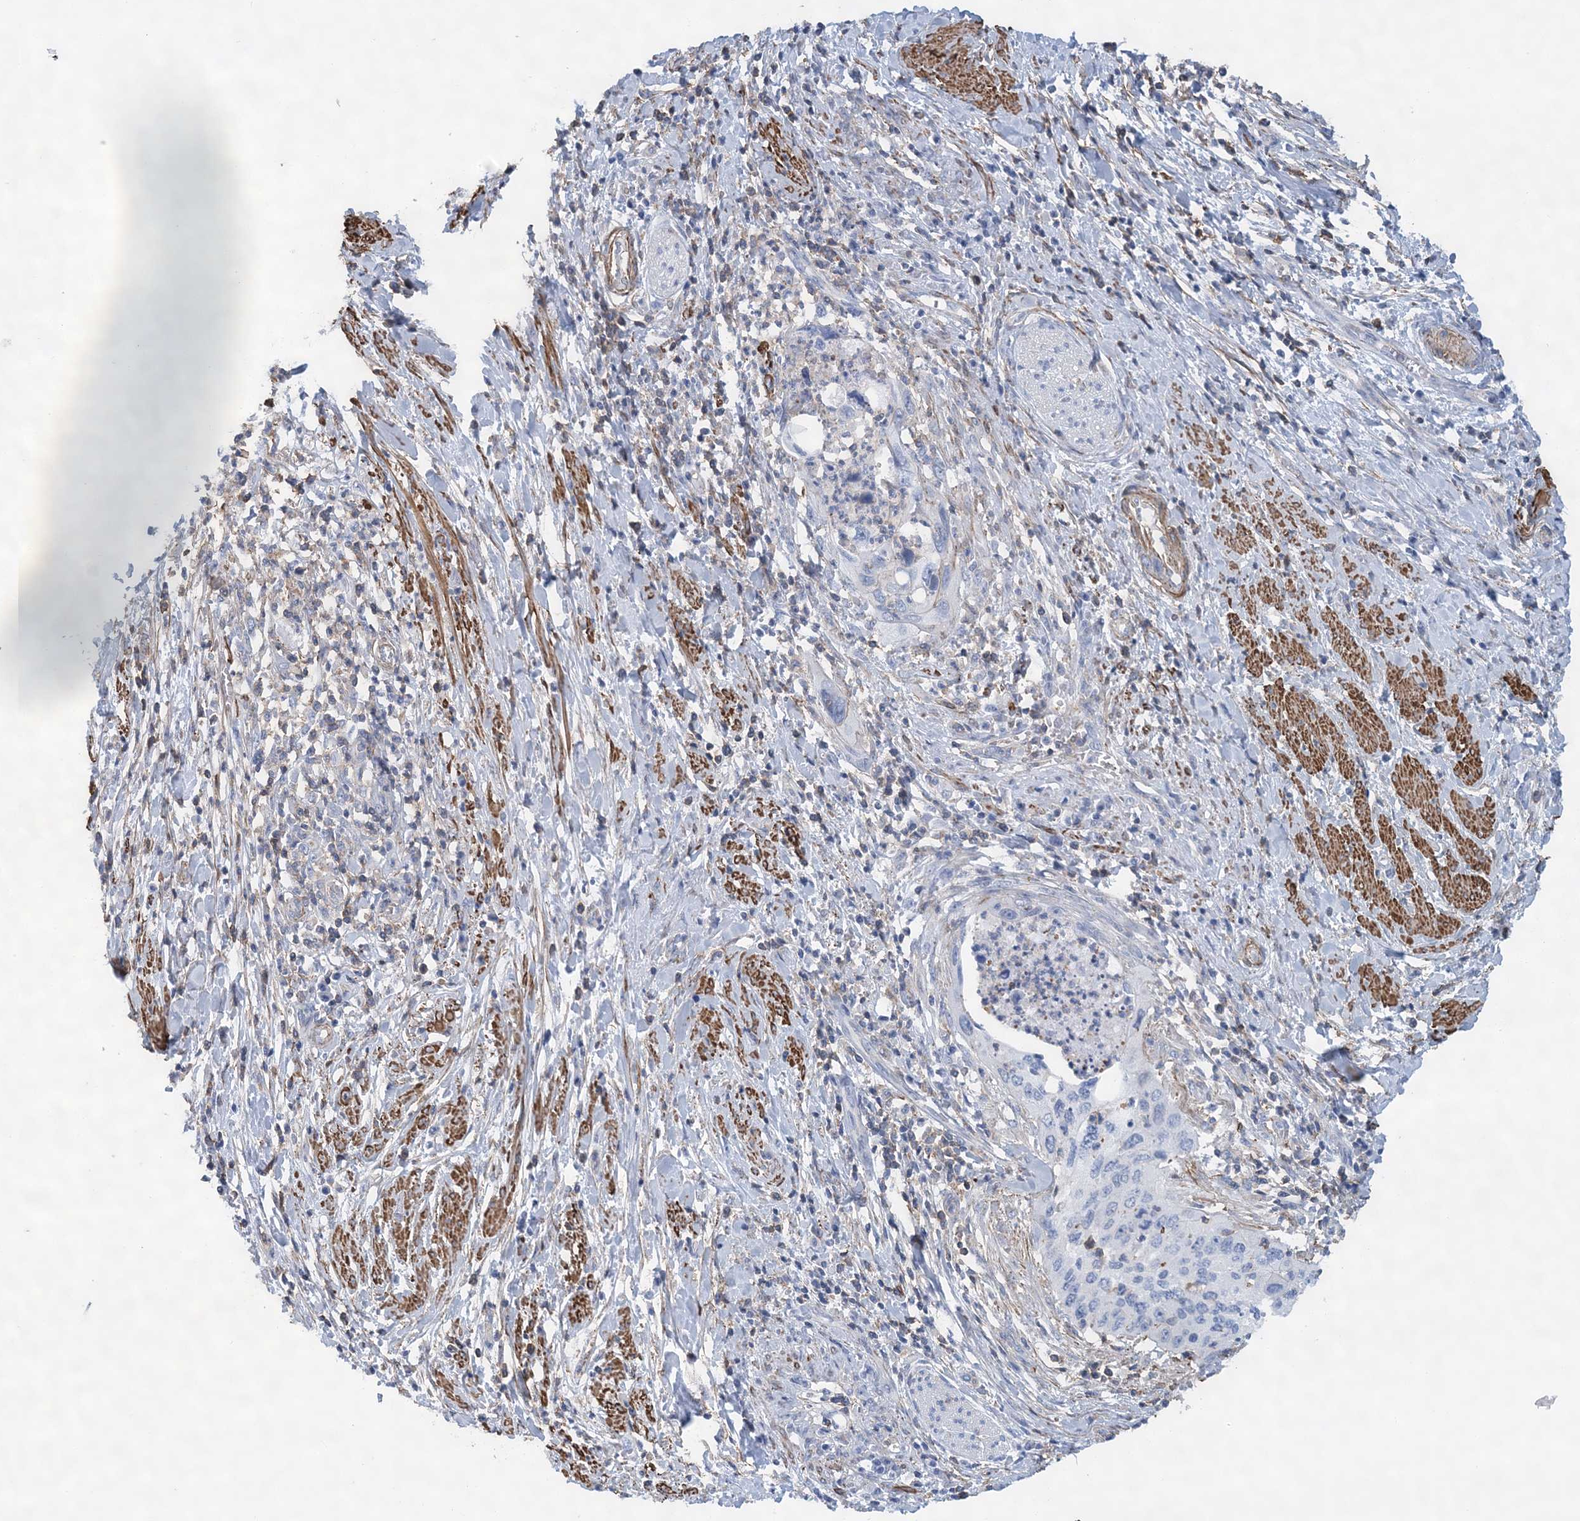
{"staining": {"intensity": "negative", "quantity": "none", "location": "none"}, "tissue": "cervical cancer", "cell_type": "Tumor cells", "image_type": "cancer", "snomed": [{"axis": "morphology", "description": "Squamous cell carcinoma, NOS"}, {"axis": "topography", "description": "Cervix"}], "caption": "Micrograph shows no protein positivity in tumor cells of squamous cell carcinoma (cervical) tissue.", "gene": "C11orf21", "patient": {"sex": "female", "age": 38}}